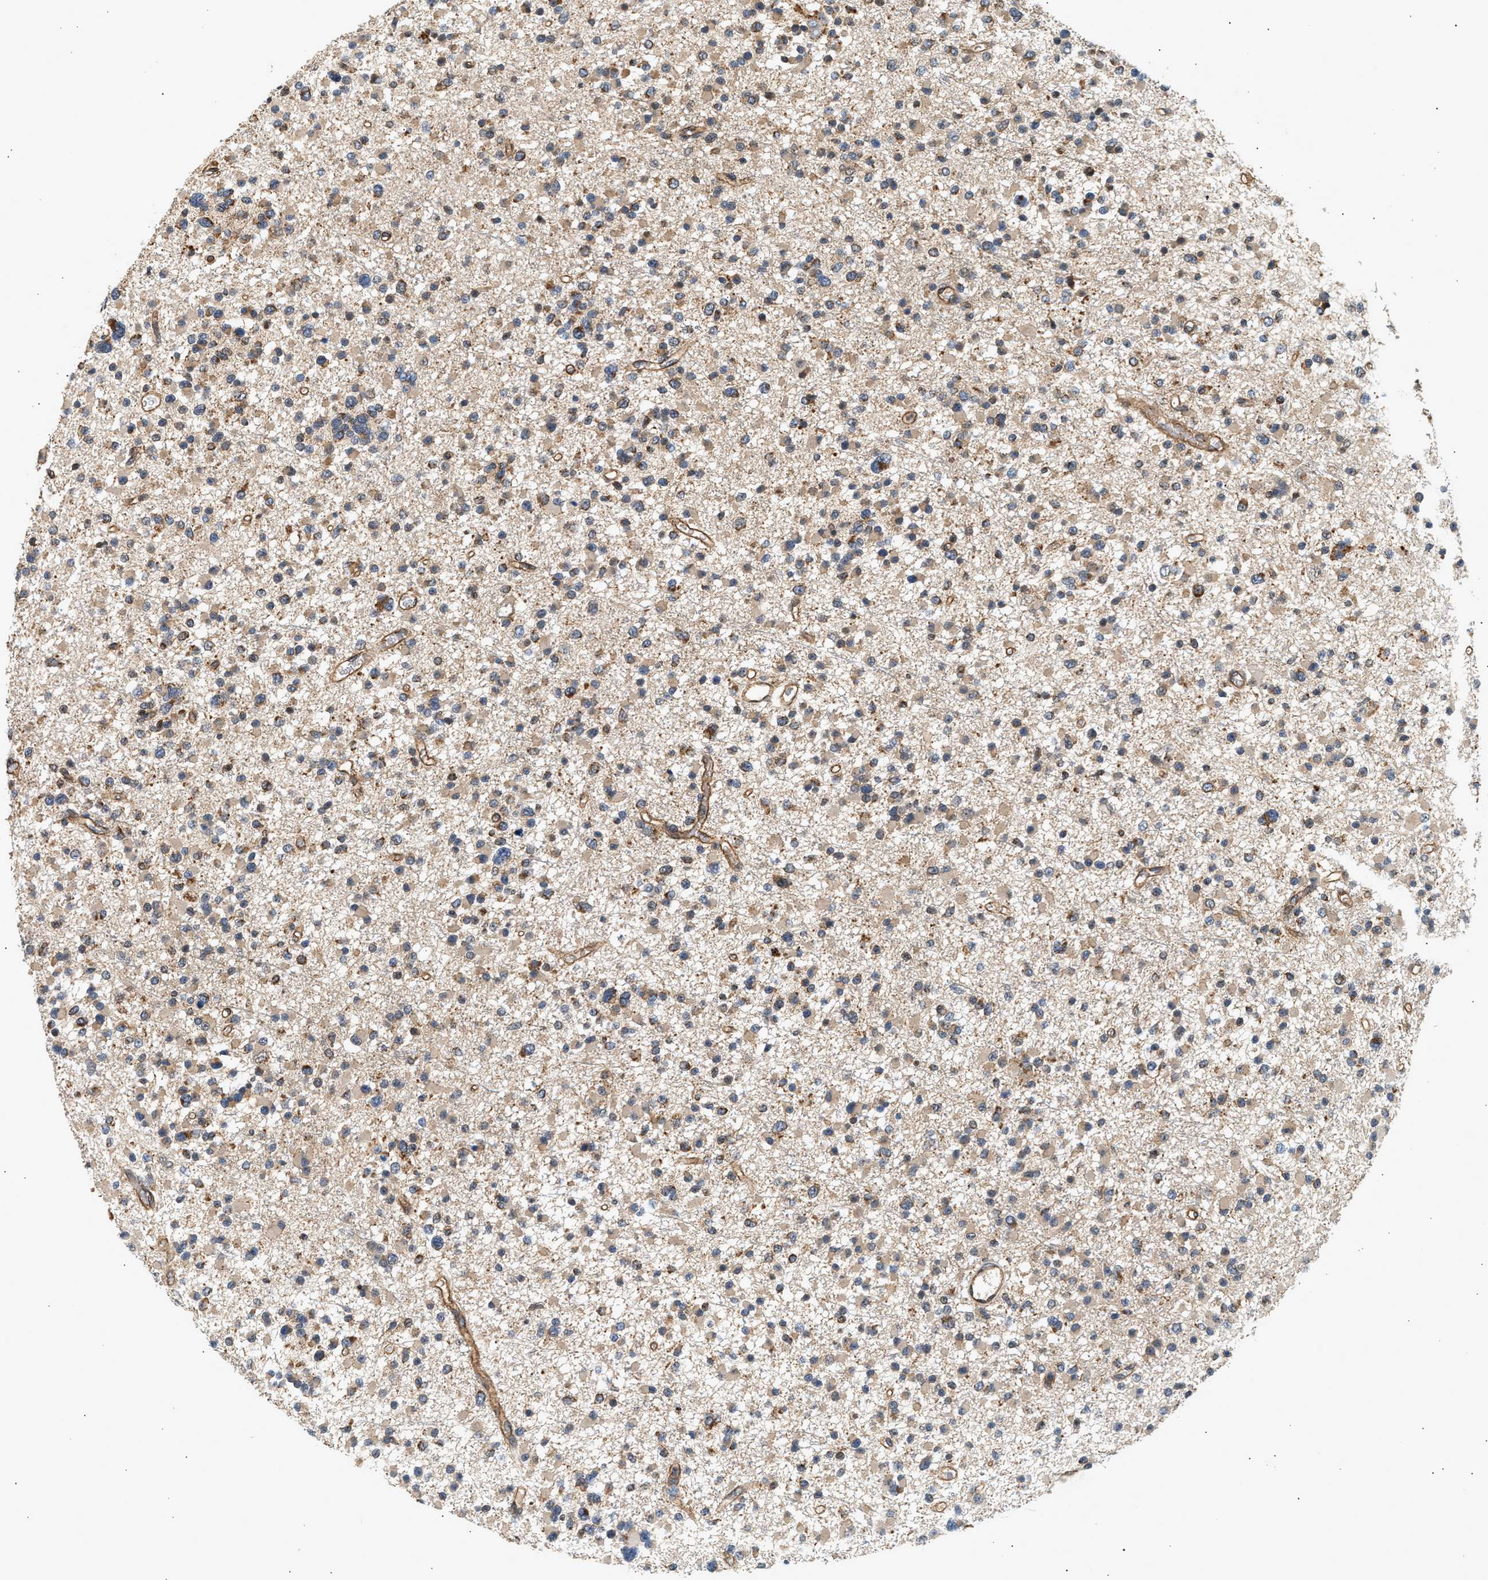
{"staining": {"intensity": "moderate", "quantity": ">75%", "location": "cytoplasmic/membranous"}, "tissue": "glioma", "cell_type": "Tumor cells", "image_type": "cancer", "snomed": [{"axis": "morphology", "description": "Glioma, malignant, Low grade"}, {"axis": "topography", "description": "Brain"}], "caption": "Human glioma stained with a protein marker displays moderate staining in tumor cells.", "gene": "DUSP14", "patient": {"sex": "female", "age": 22}}